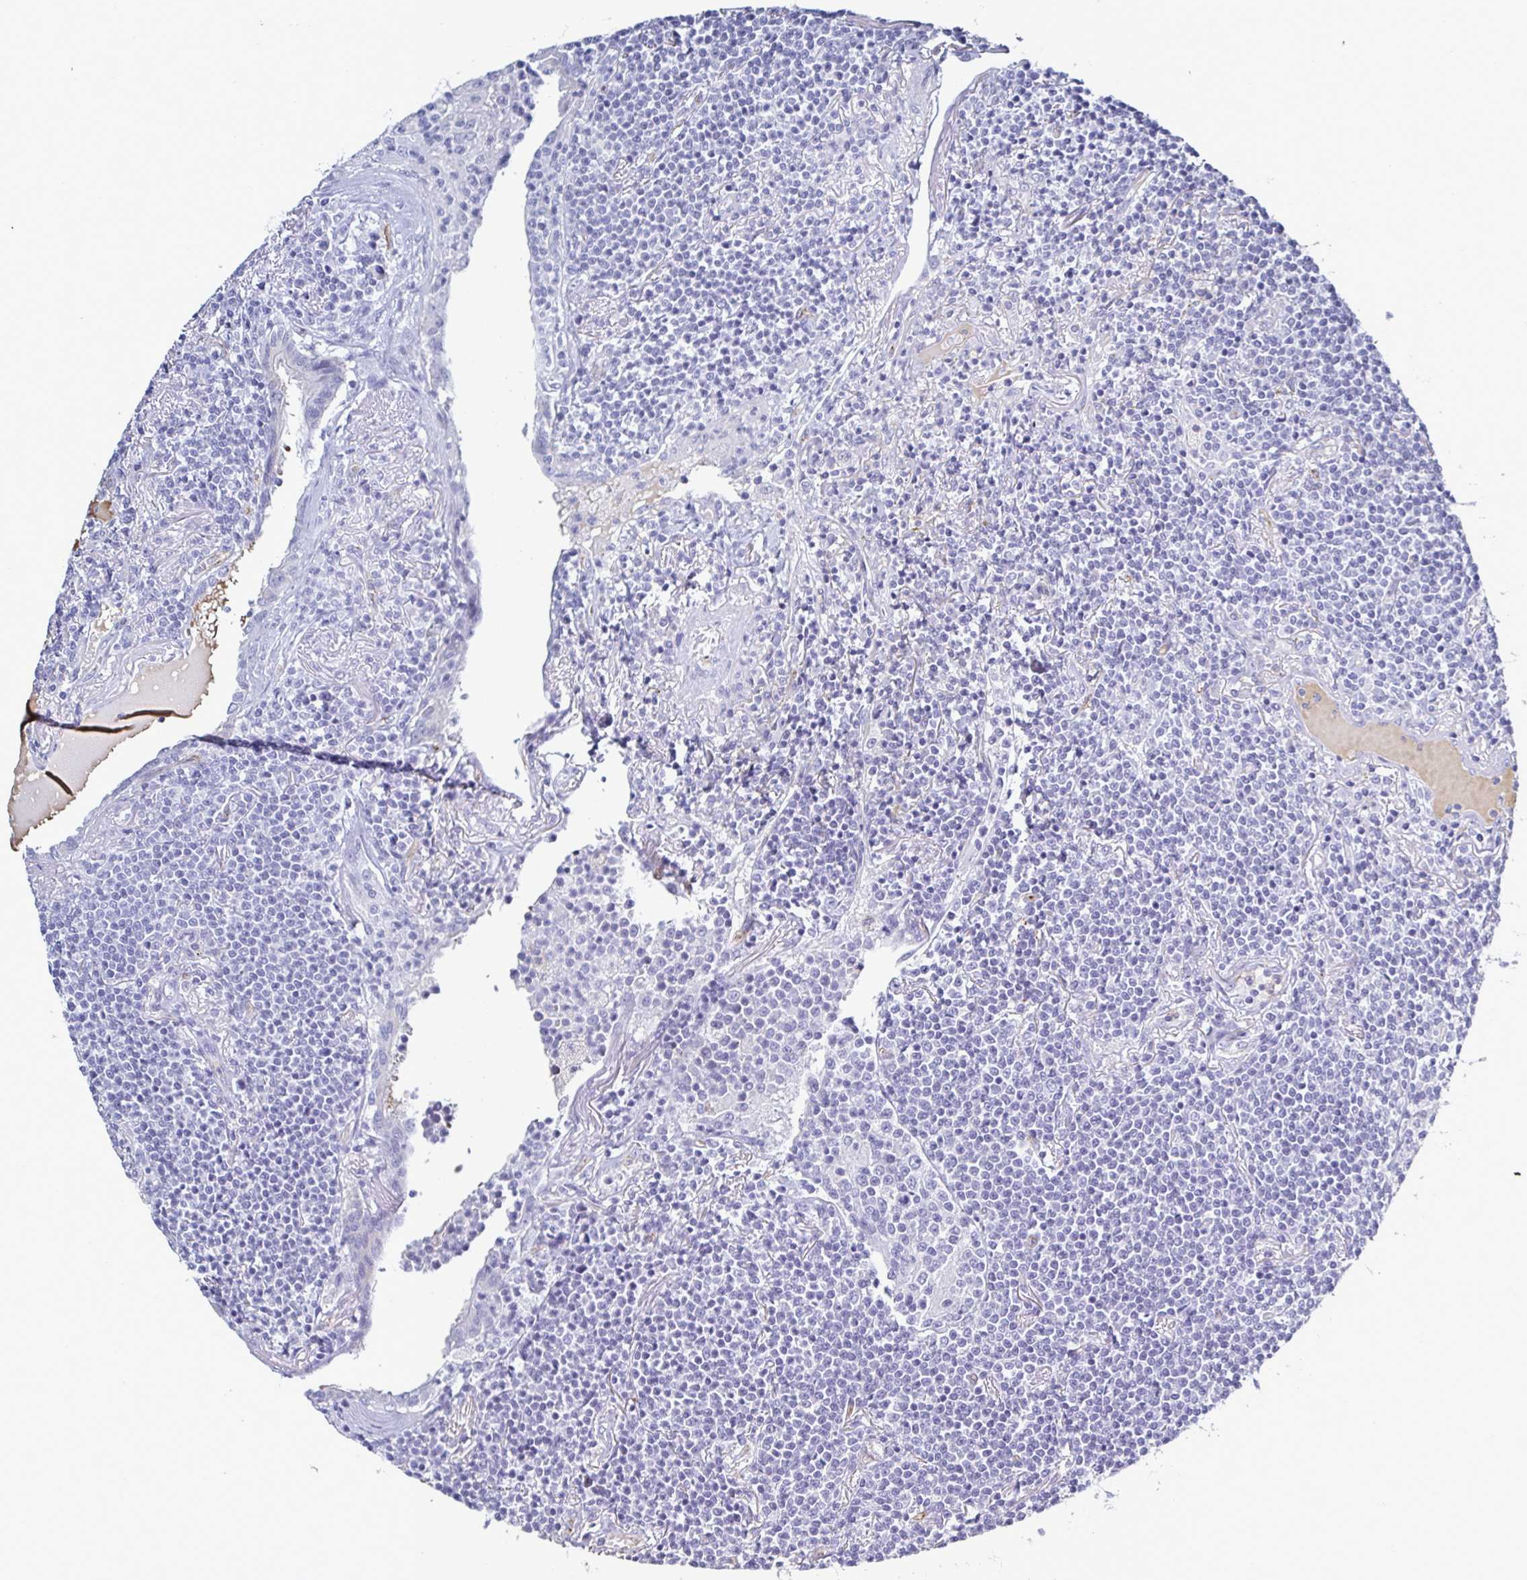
{"staining": {"intensity": "negative", "quantity": "none", "location": "none"}, "tissue": "lymphoma", "cell_type": "Tumor cells", "image_type": "cancer", "snomed": [{"axis": "morphology", "description": "Malignant lymphoma, non-Hodgkin's type, Low grade"}, {"axis": "topography", "description": "Lung"}], "caption": "DAB (3,3'-diaminobenzidine) immunohistochemical staining of lymphoma displays no significant positivity in tumor cells.", "gene": "ACSBG2", "patient": {"sex": "female", "age": 71}}